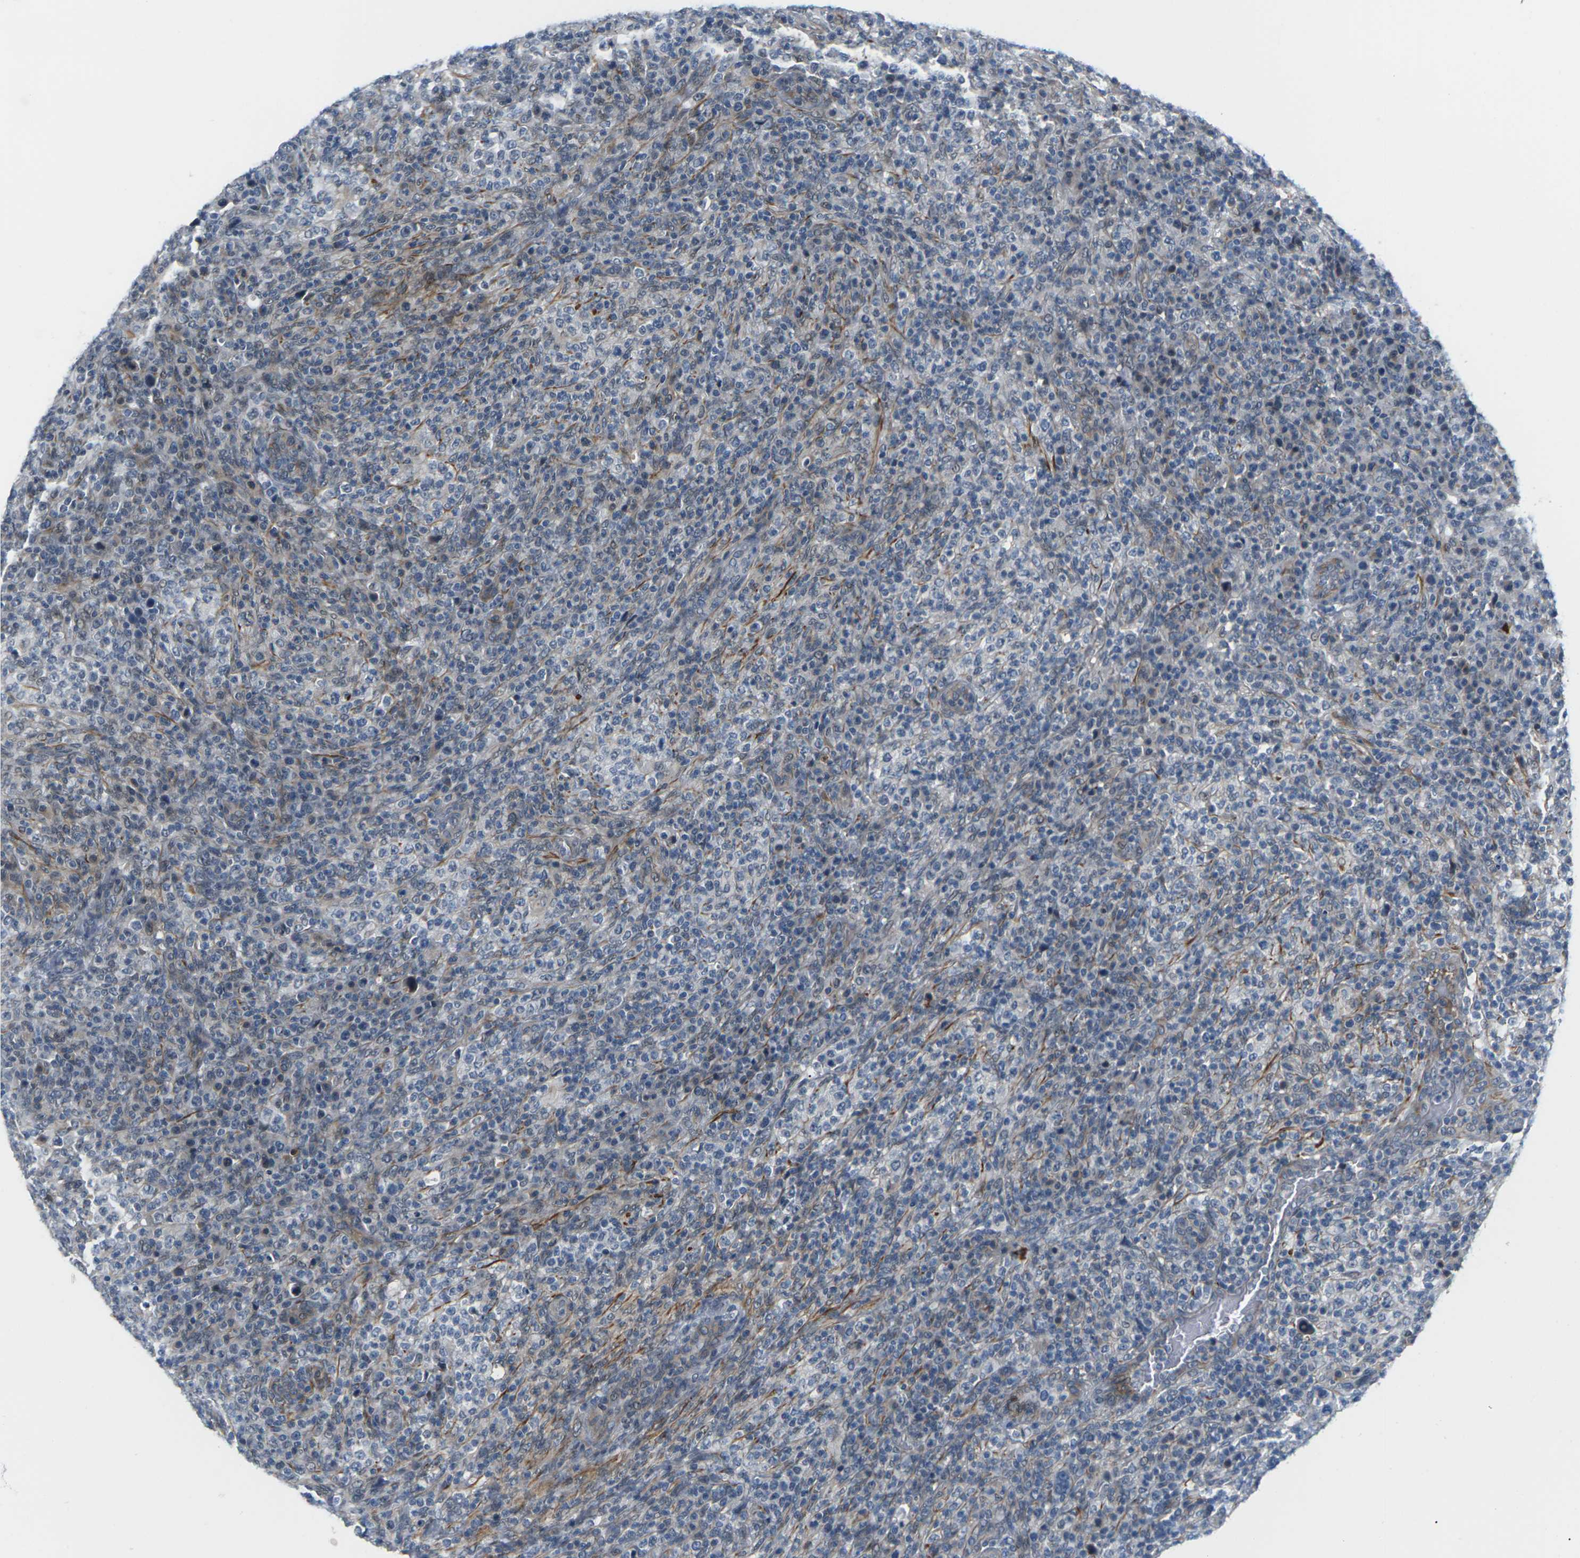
{"staining": {"intensity": "weak", "quantity": "<25%", "location": "cytoplasmic/membranous"}, "tissue": "lymphoma", "cell_type": "Tumor cells", "image_type": "cancer", "snomed": [{"axis": "morphology", "description": "Malignant lymphoma, non-Hodgkin's type, High grade"}, {"axis": "topography", "description": "Lymph node"}], "caption": "Malignant lymphoma, non-Hodgkin's type (high-grade) stained for a protein using immunohistochemistry shows no staining tumor cells.", "gene": "PKP2", "patient": {"sex": "female", "age": 76}}